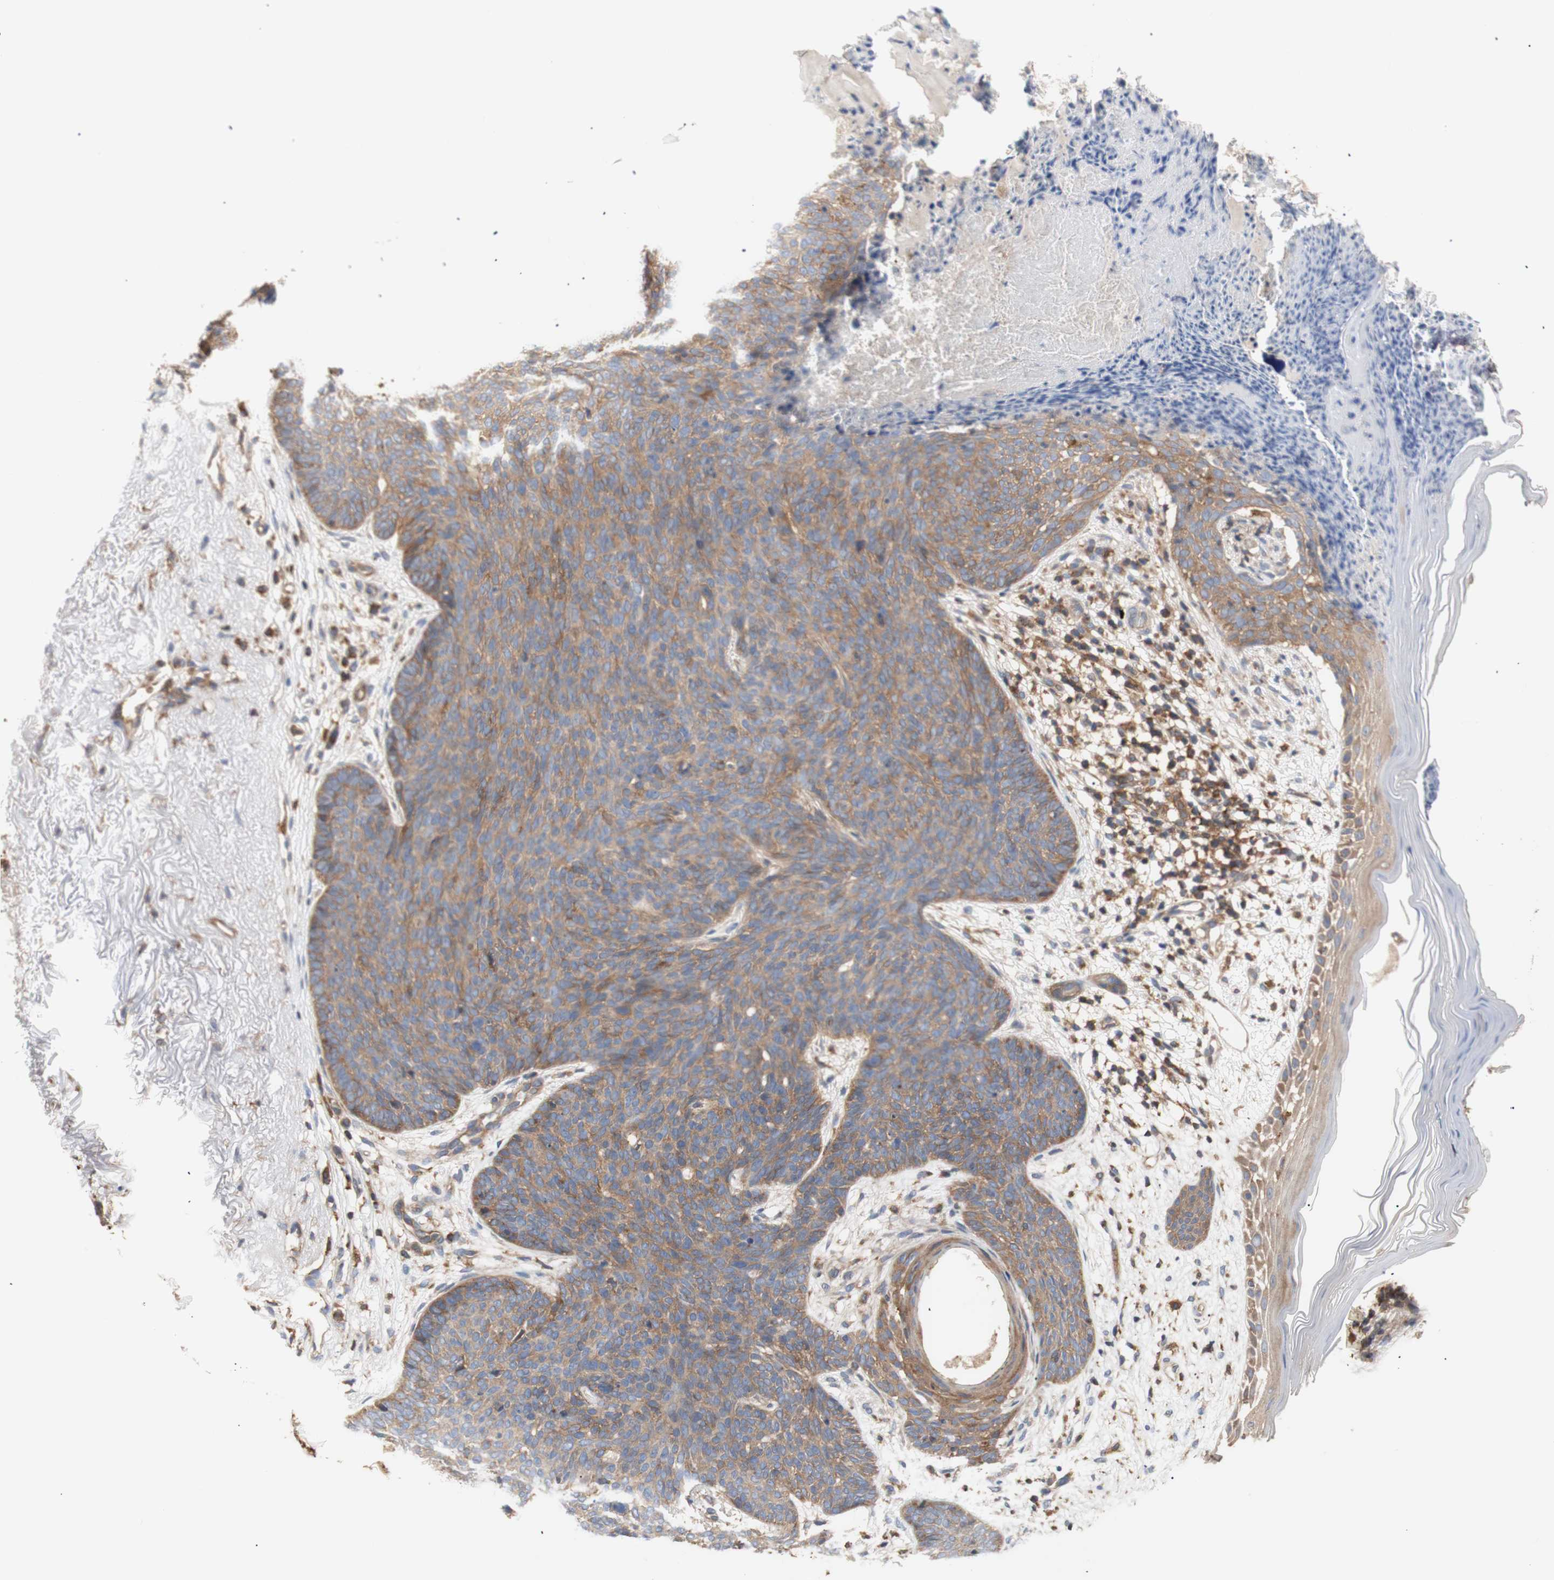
{"staining": {"intensity": "moderate", "quantity": ">75%", "location": "cytoplasmic/membranous"}, "tissue": "skin cancer", "cell_type": "Tumor cells", "image_type": "cancer", "snomed": [{"axis": "morphology", "description": "Normal tissue, NOS"}, {"axis": "morphology", "description": "Basal cell carcinoma"}, {"axis": "topography", "description": "Skin"}], "caption": "Immunohistochemistry staining of skin cancer, which demonstrates medium levels of moderate cytoplasmic/membranous staining in approximately >75% of tumor cells indicating moderate cytoplasmic/membranous protein staining. The staining was performed using DAB (3,3'-diaminobenzidine) (brown) for protein detection and nuclei were counterstained in hematoxylin (blue).", "gene": "IKBKG", "patient": {"sex": "female", "age": 70}}